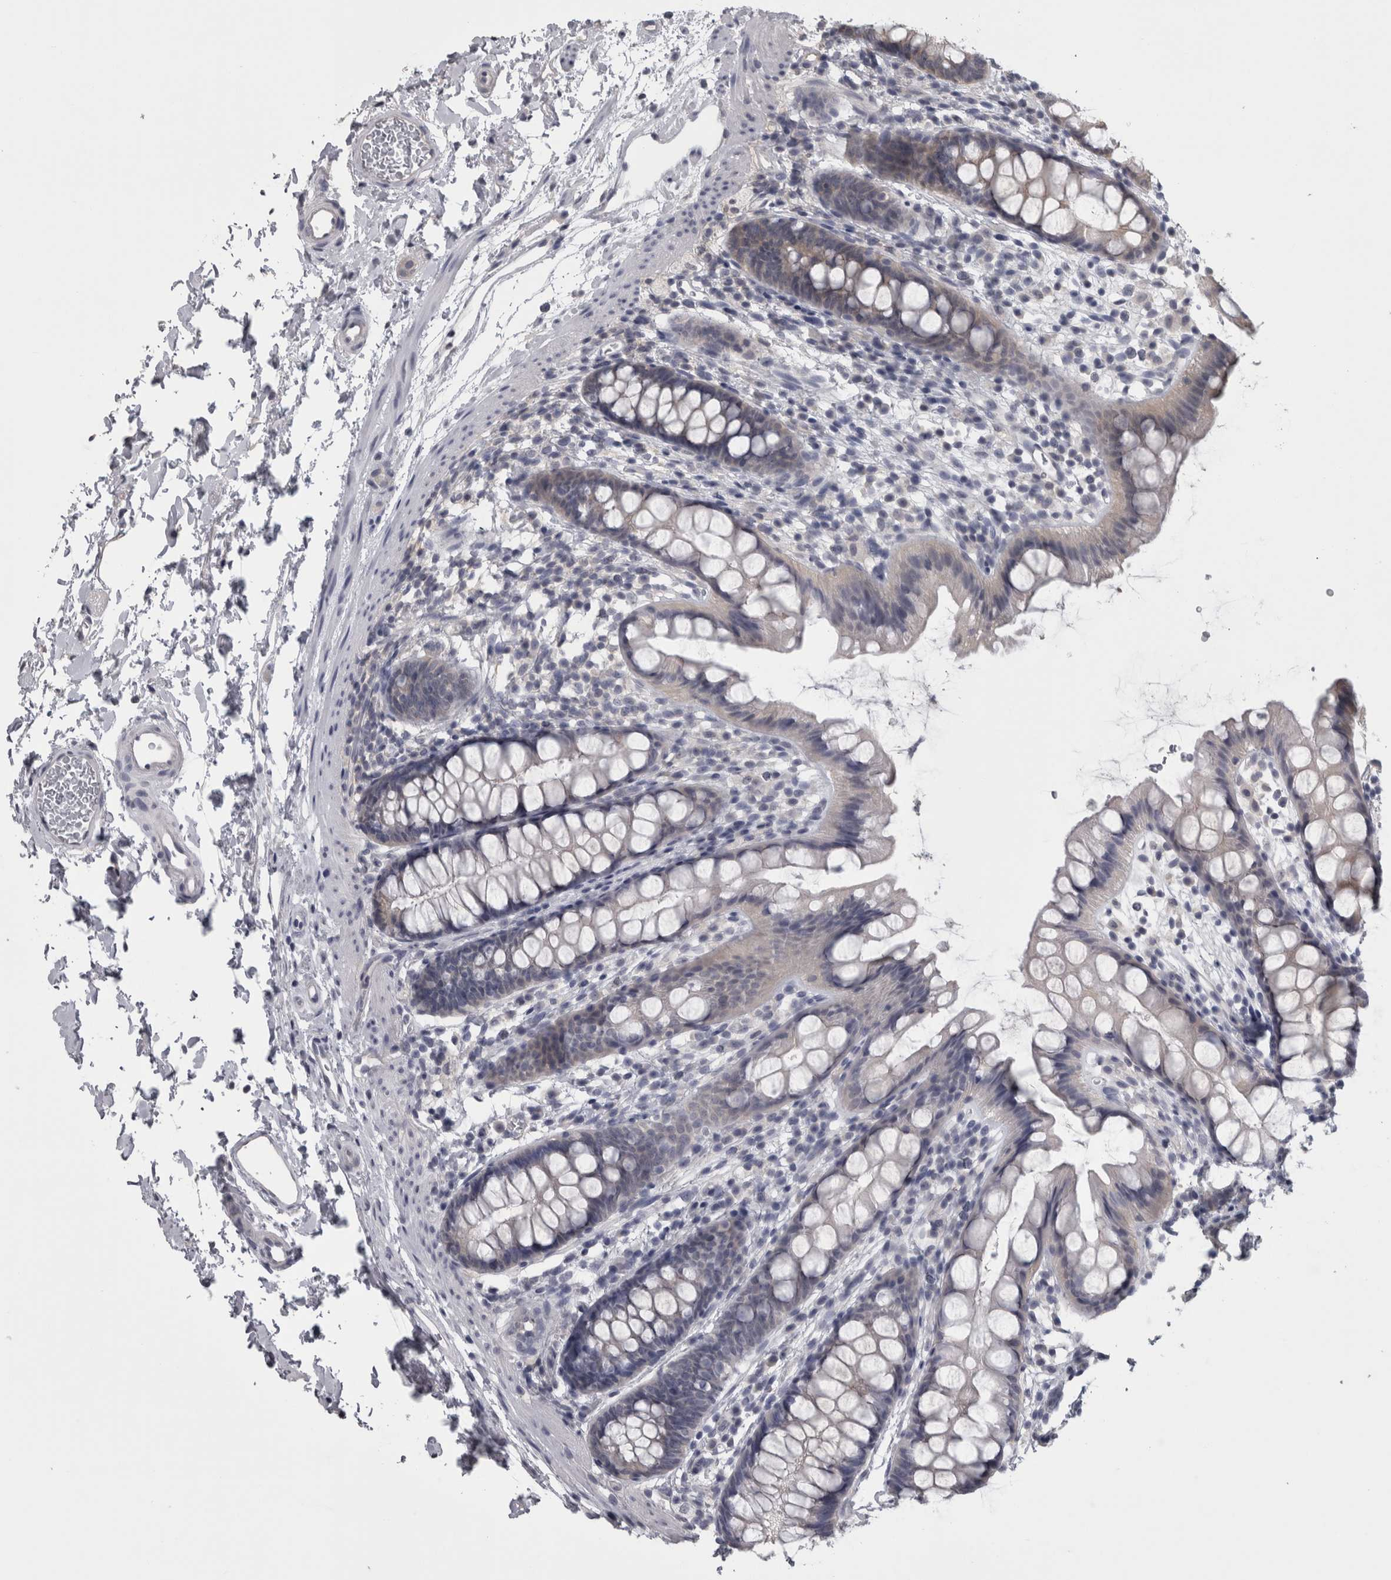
{"staining": {"intensity": "negative", "quantity": "none", "location": "none"}, "tissue": "rectum", "cell_type": "Glandular cells", "image_type": "normal", "snomed": [{"axis": "morphology", "description": "Normal tissue, NOS"}, {"axis": "topography", "description": "Rectum"}], "caption": "IHC of normal rectum exhibits no positivity in glandular cells.", "gene": "APRT", "patient": {"sex": "female", "age": 65}}